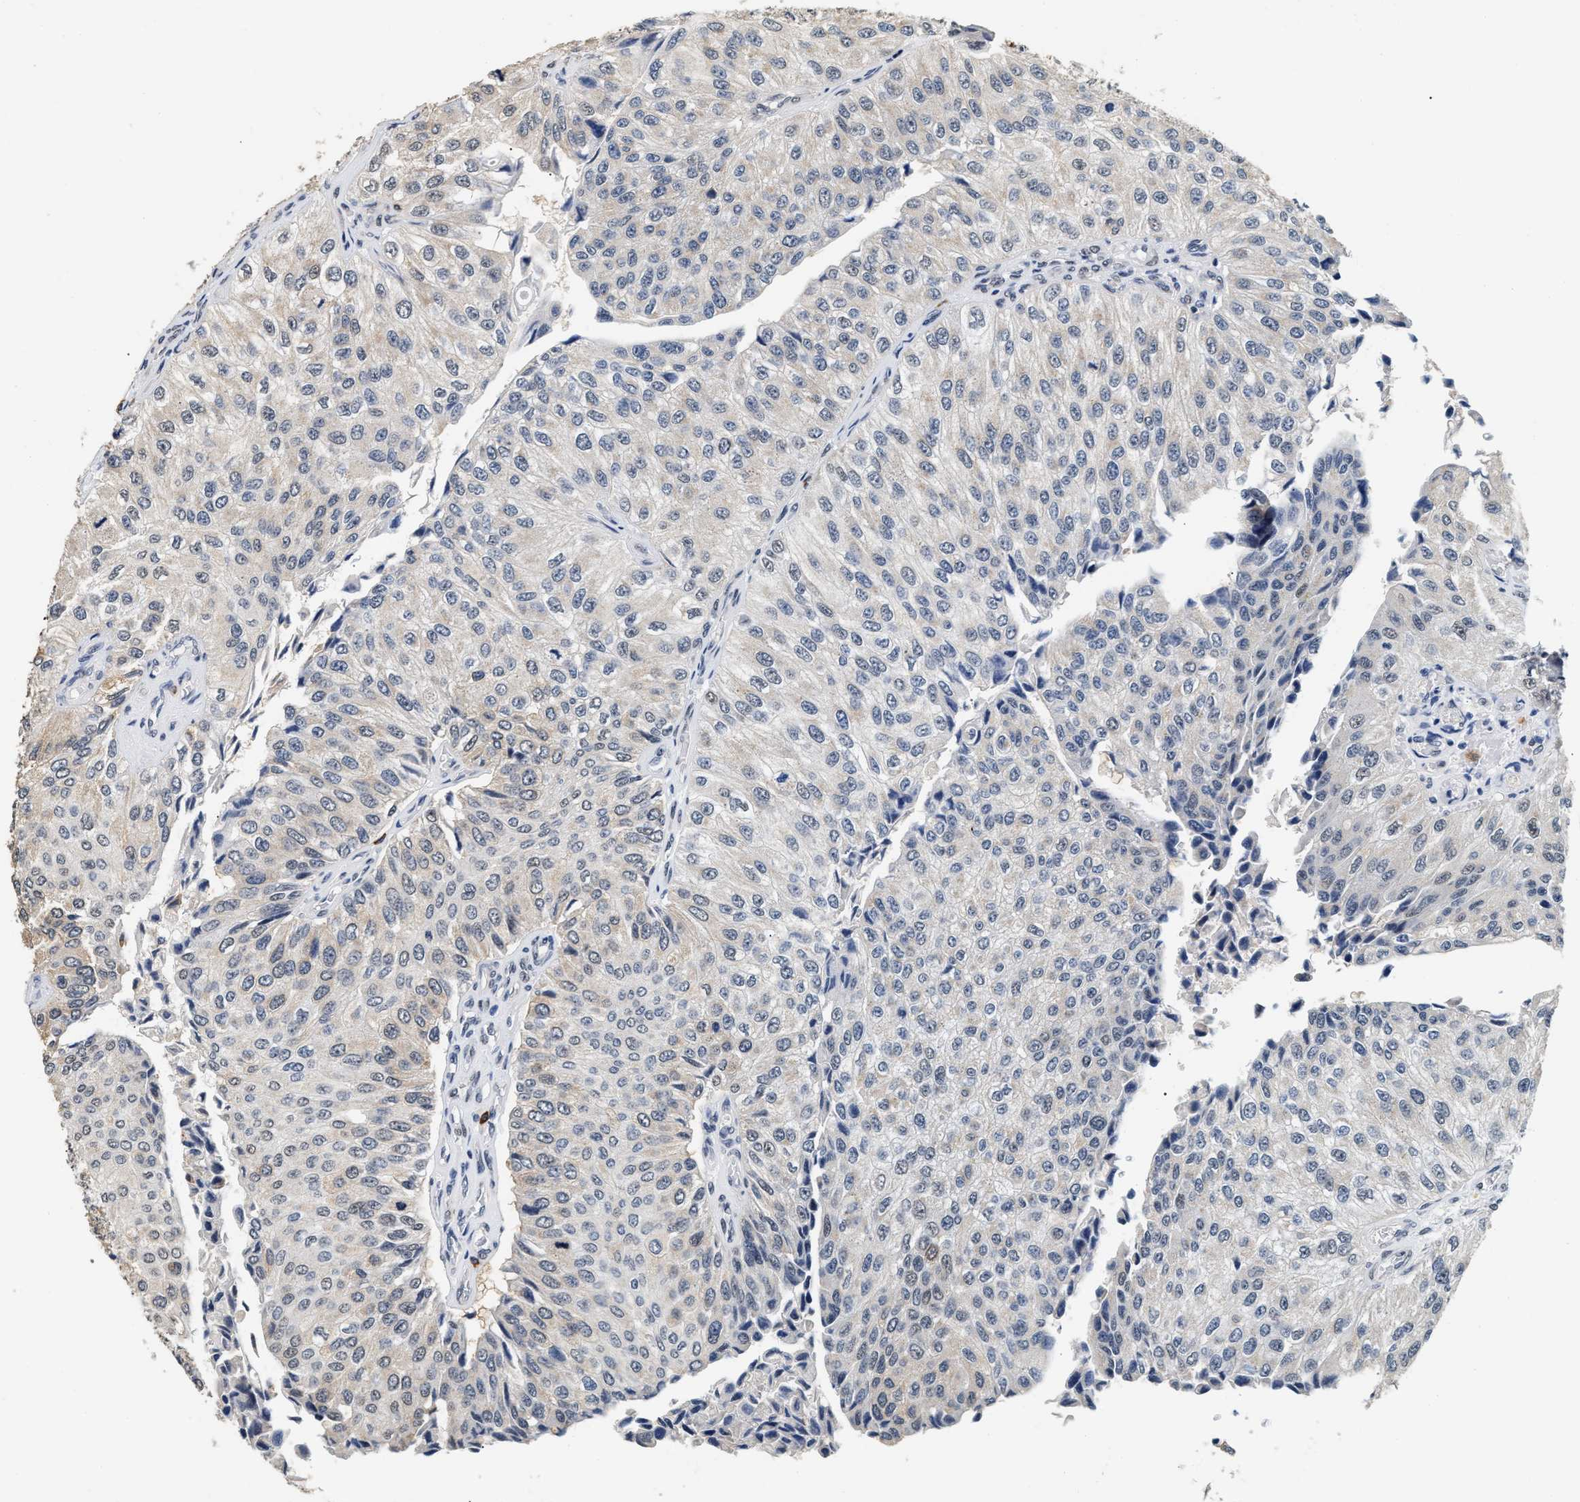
{"staining": {"intensity": "negative", "quantity": "none", "location": "none"}, "tissue": "urothelial cancer", "cell_type": "Tumor cells", "image_type": "cancer", "snomed": [{"axis": "morphology", "description": "Urothelial carcinoma, High grade"}, {"axis": "topography", "description": "Kidney"}, {"axis": "topography", "description": "Urinary bladder"}], "caption": "Image shows no significant protein expression in tumor cells of high-grade urothelial carcinoma.", "gene": "THOC1", "patient": {"sex": "male", "age": 77}}